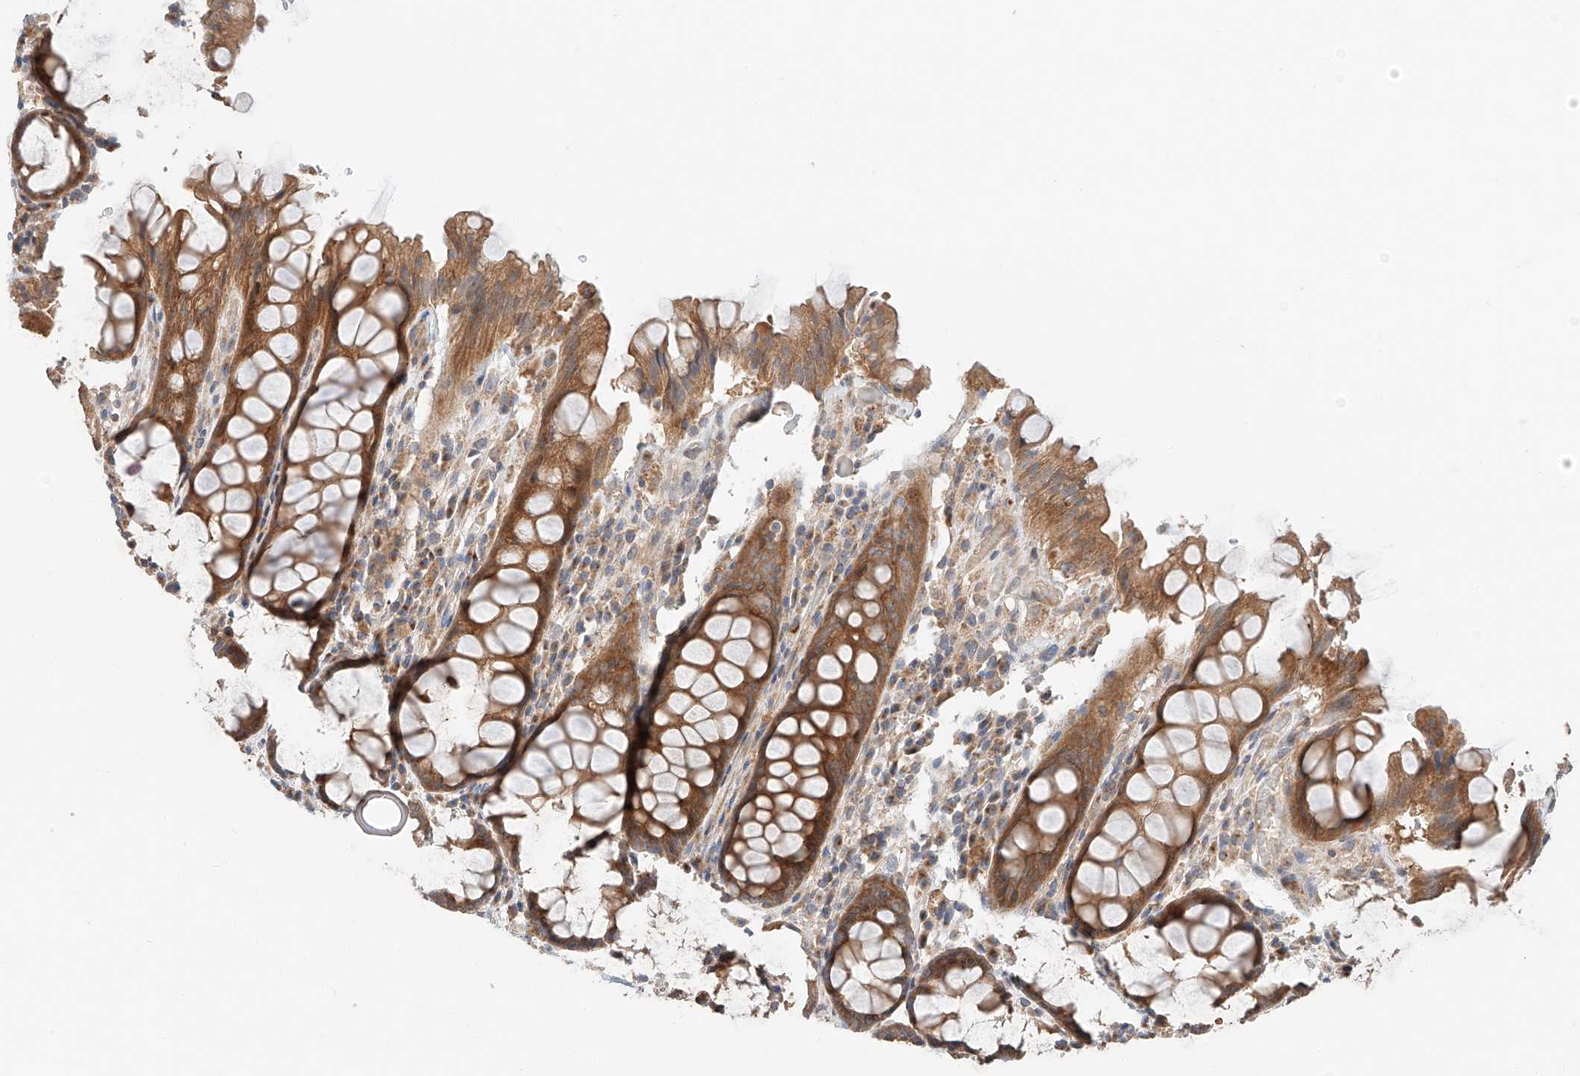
{"staining": {"intensity": "strong", "quantity": ">75%", "location": "cytoplasmic/membranous"}, "tissue": "rectum", "cell_type": "Glandular cells", "image_type": "normal", "snomed": [{"axis": "morphology", "description": "Normal tissue, NOS"}, {"axis": "topography", "description": "Rectum"}], "caption": "Immunohistochemical staining of normal rectum displays high levels of strong cytoplasmic/membranous staining in approximately >75% of glandular cells.", "gene": "XPNPEP1", "patient": {"sex": "male", "age": 64}}